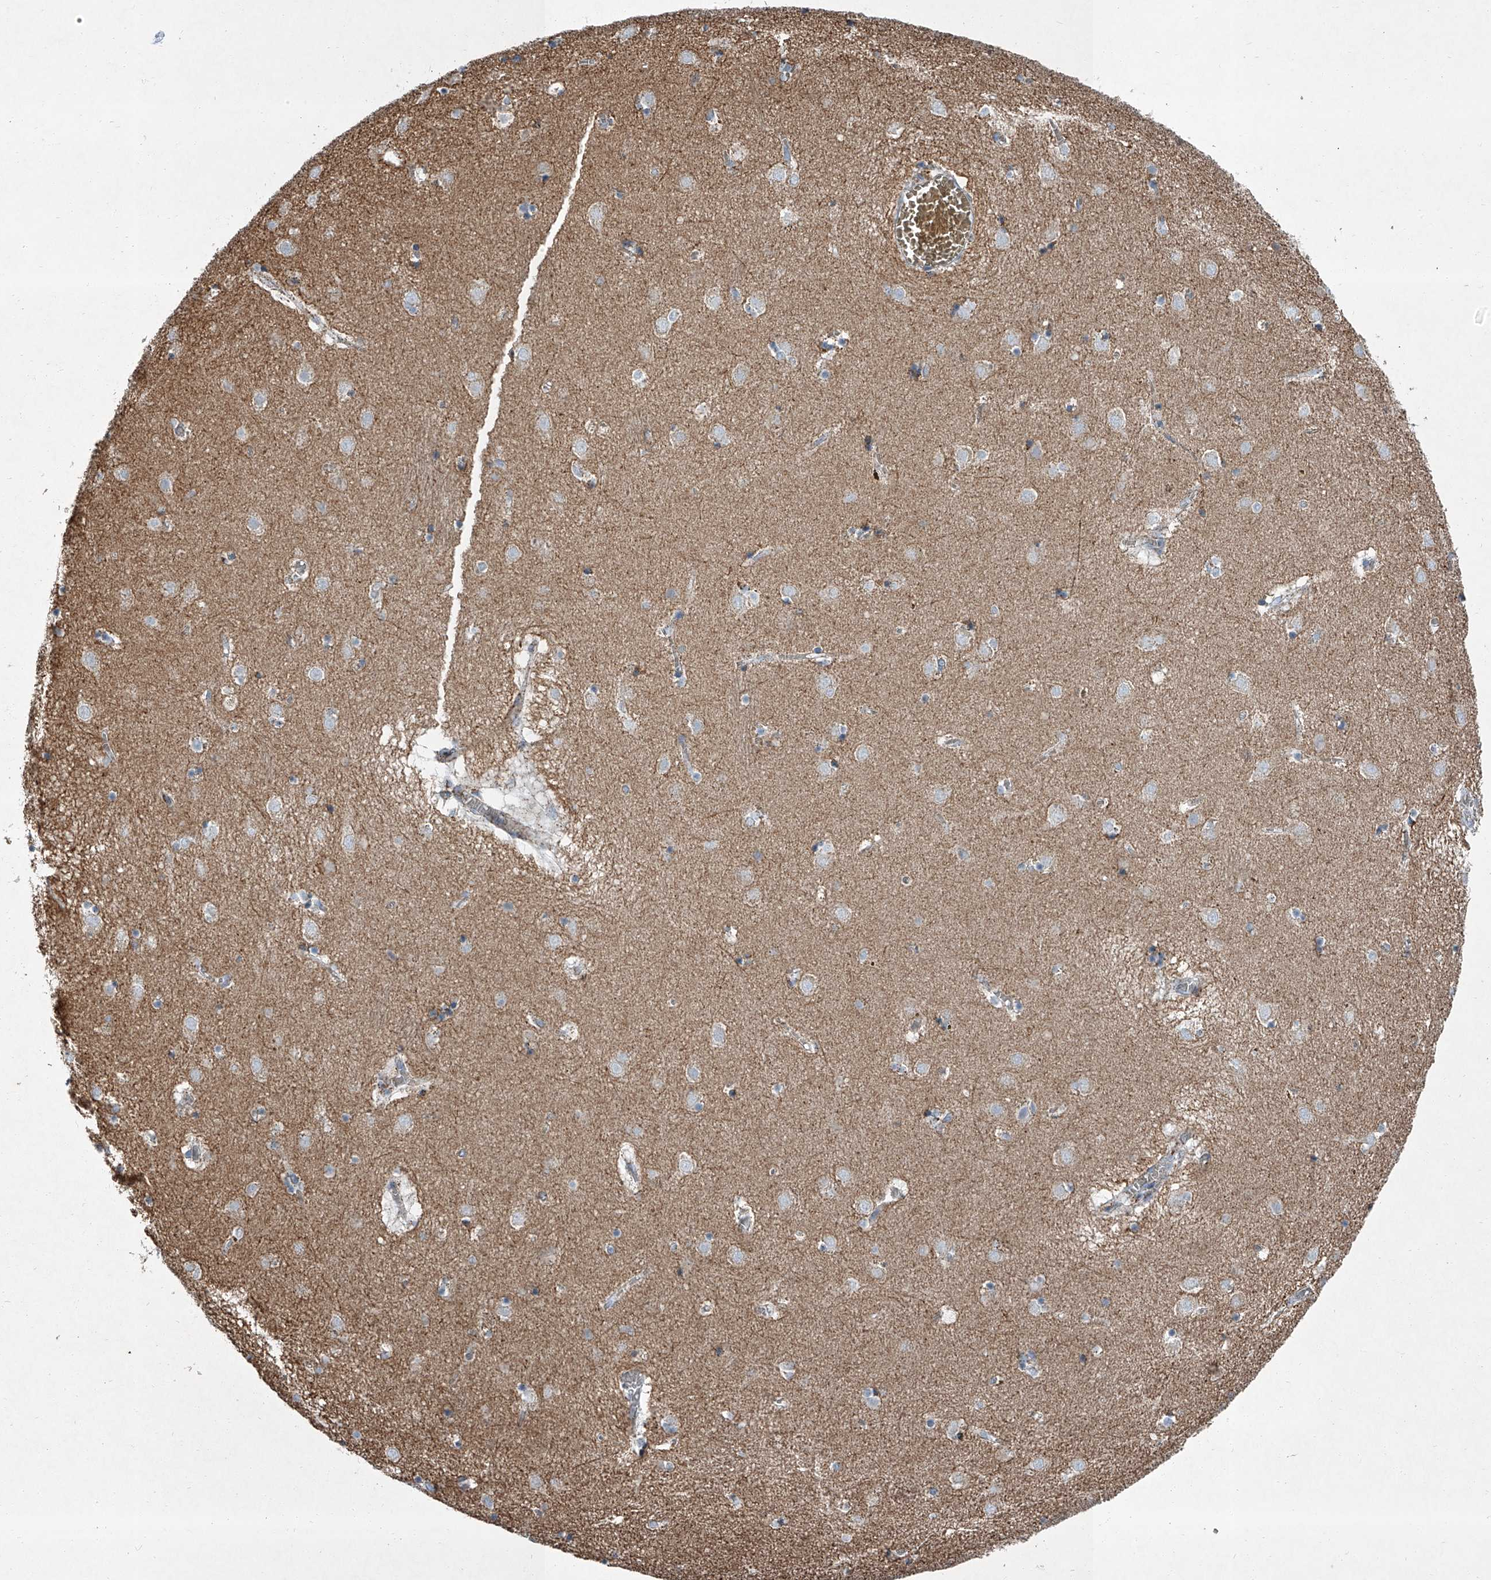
{"staining": {"intensity": "weak", "quantity": "<25%", "location": "cytoplasmic/membranous"}, "tissue": "caudate", "cell_type": "Glial cells", "image_type": "normal", "snomed": [{"axis": "morphology", "description": "Normal tissue, NOS"}, {"axis": "topography", "description": "Lateral ventricle wall"}], "caption": "Glial cells are negative for brown protein staining in normal caudate. The staining is performed using DAB (3,3'-diaminobenzidine) brown chromogen with nuclei counter-stained in using hematoxylin.", "gene": "CHRNA7", "patient": {"sex": "male", "age": 70}}